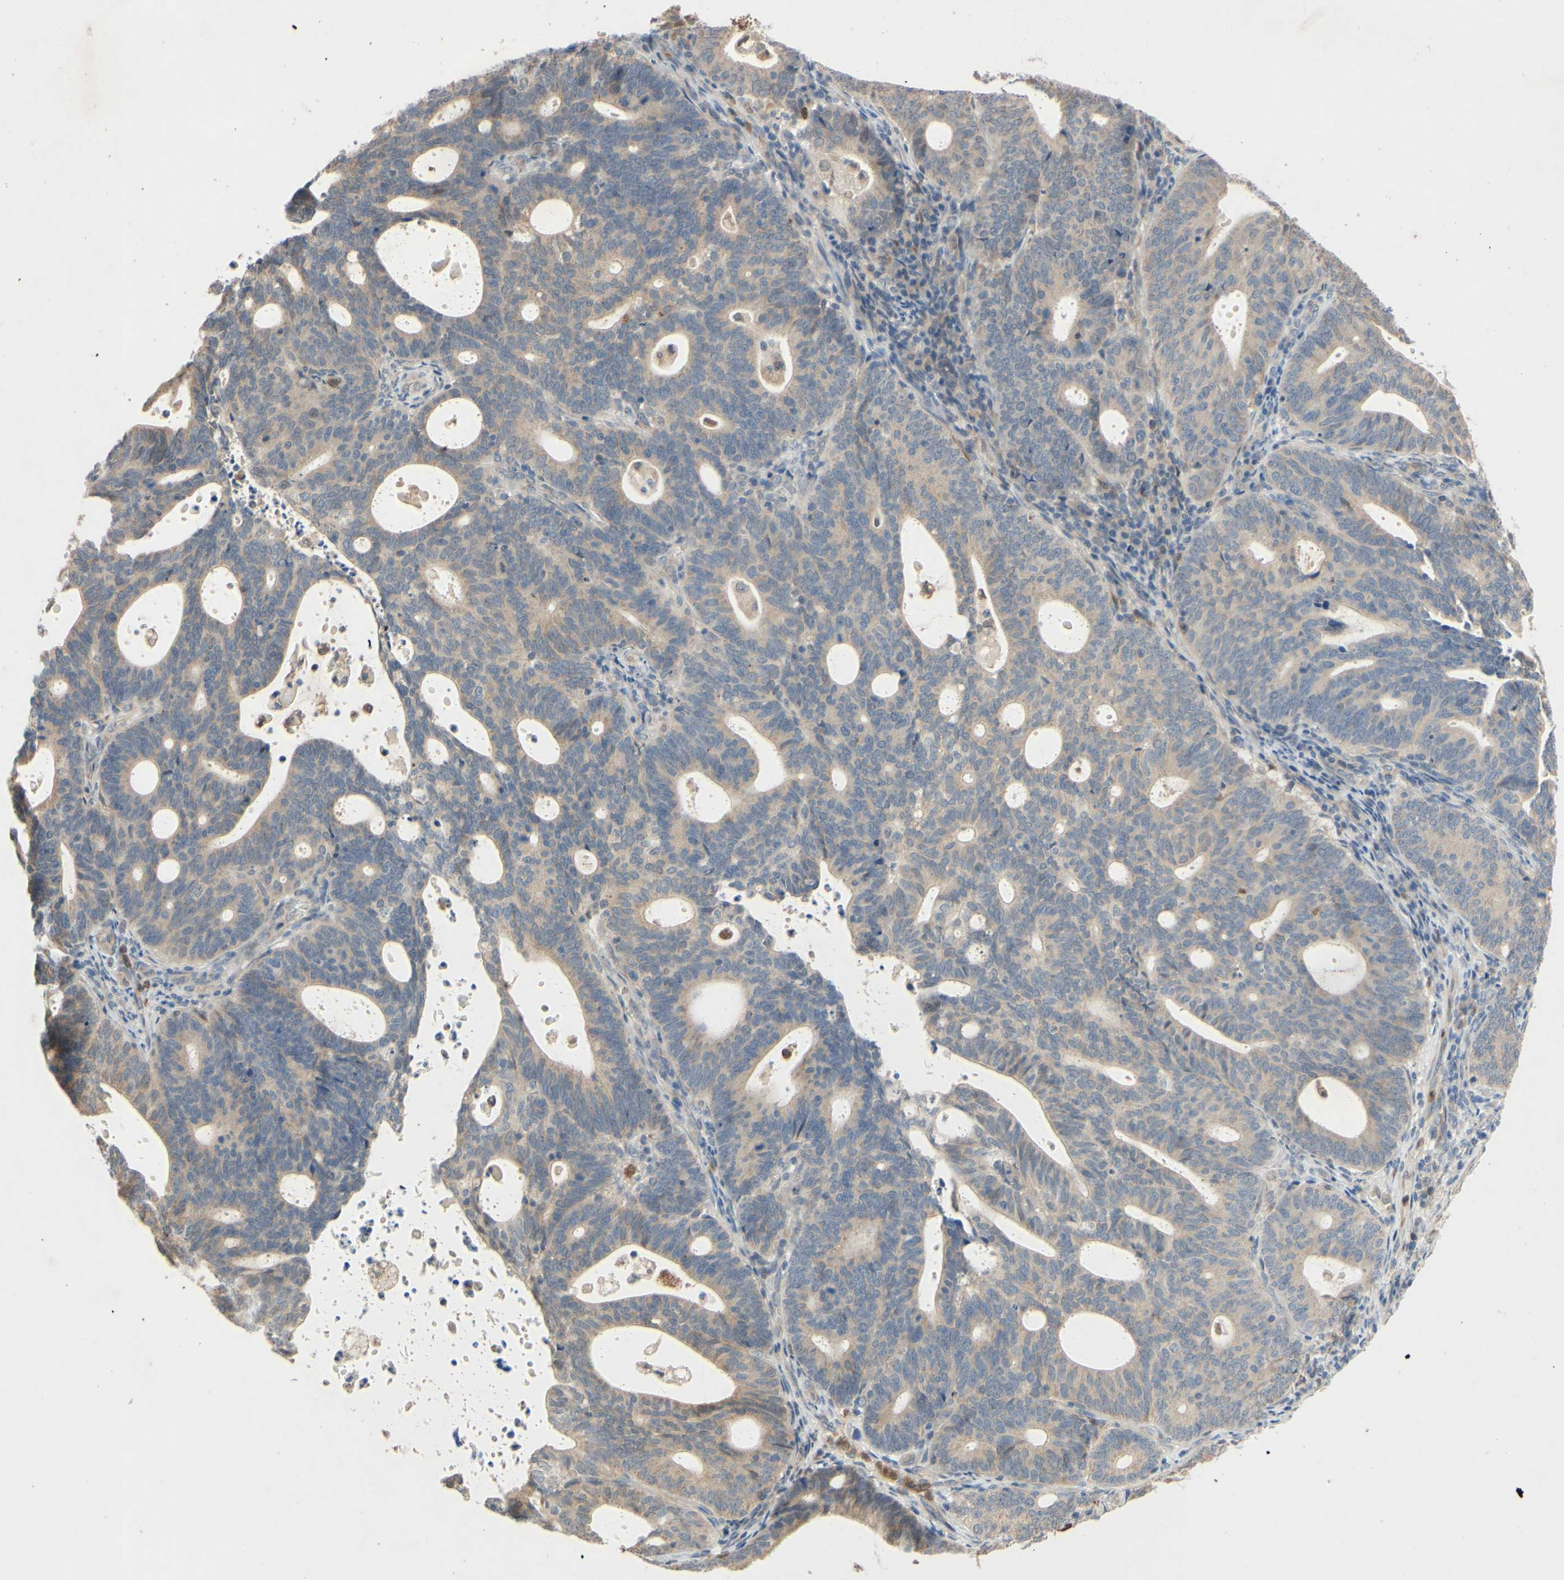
{"staining": {"intensity": "moderate", "quantity": "25%-75%", "location": "cytoplasmic/membranous"}, "tissue": "endometrial cancer", "cell_type": "Tumor cells", "image_type": "cancer", "snomed": [{"axis": "morphology", "description": "Adenocarcinoma, NOS"}, {"axis": "topography", "description": "Uterus"}], "caption": "Immunohistochemistry histopathology image of endometrial cancer stained for a protein (brown), which displays medium levels of moderate cytoplasmic/membranous expression in about 25%-75% of tumor cells.", "gene": "GATA1", "patient": {"sex": "female", "age": 83}}